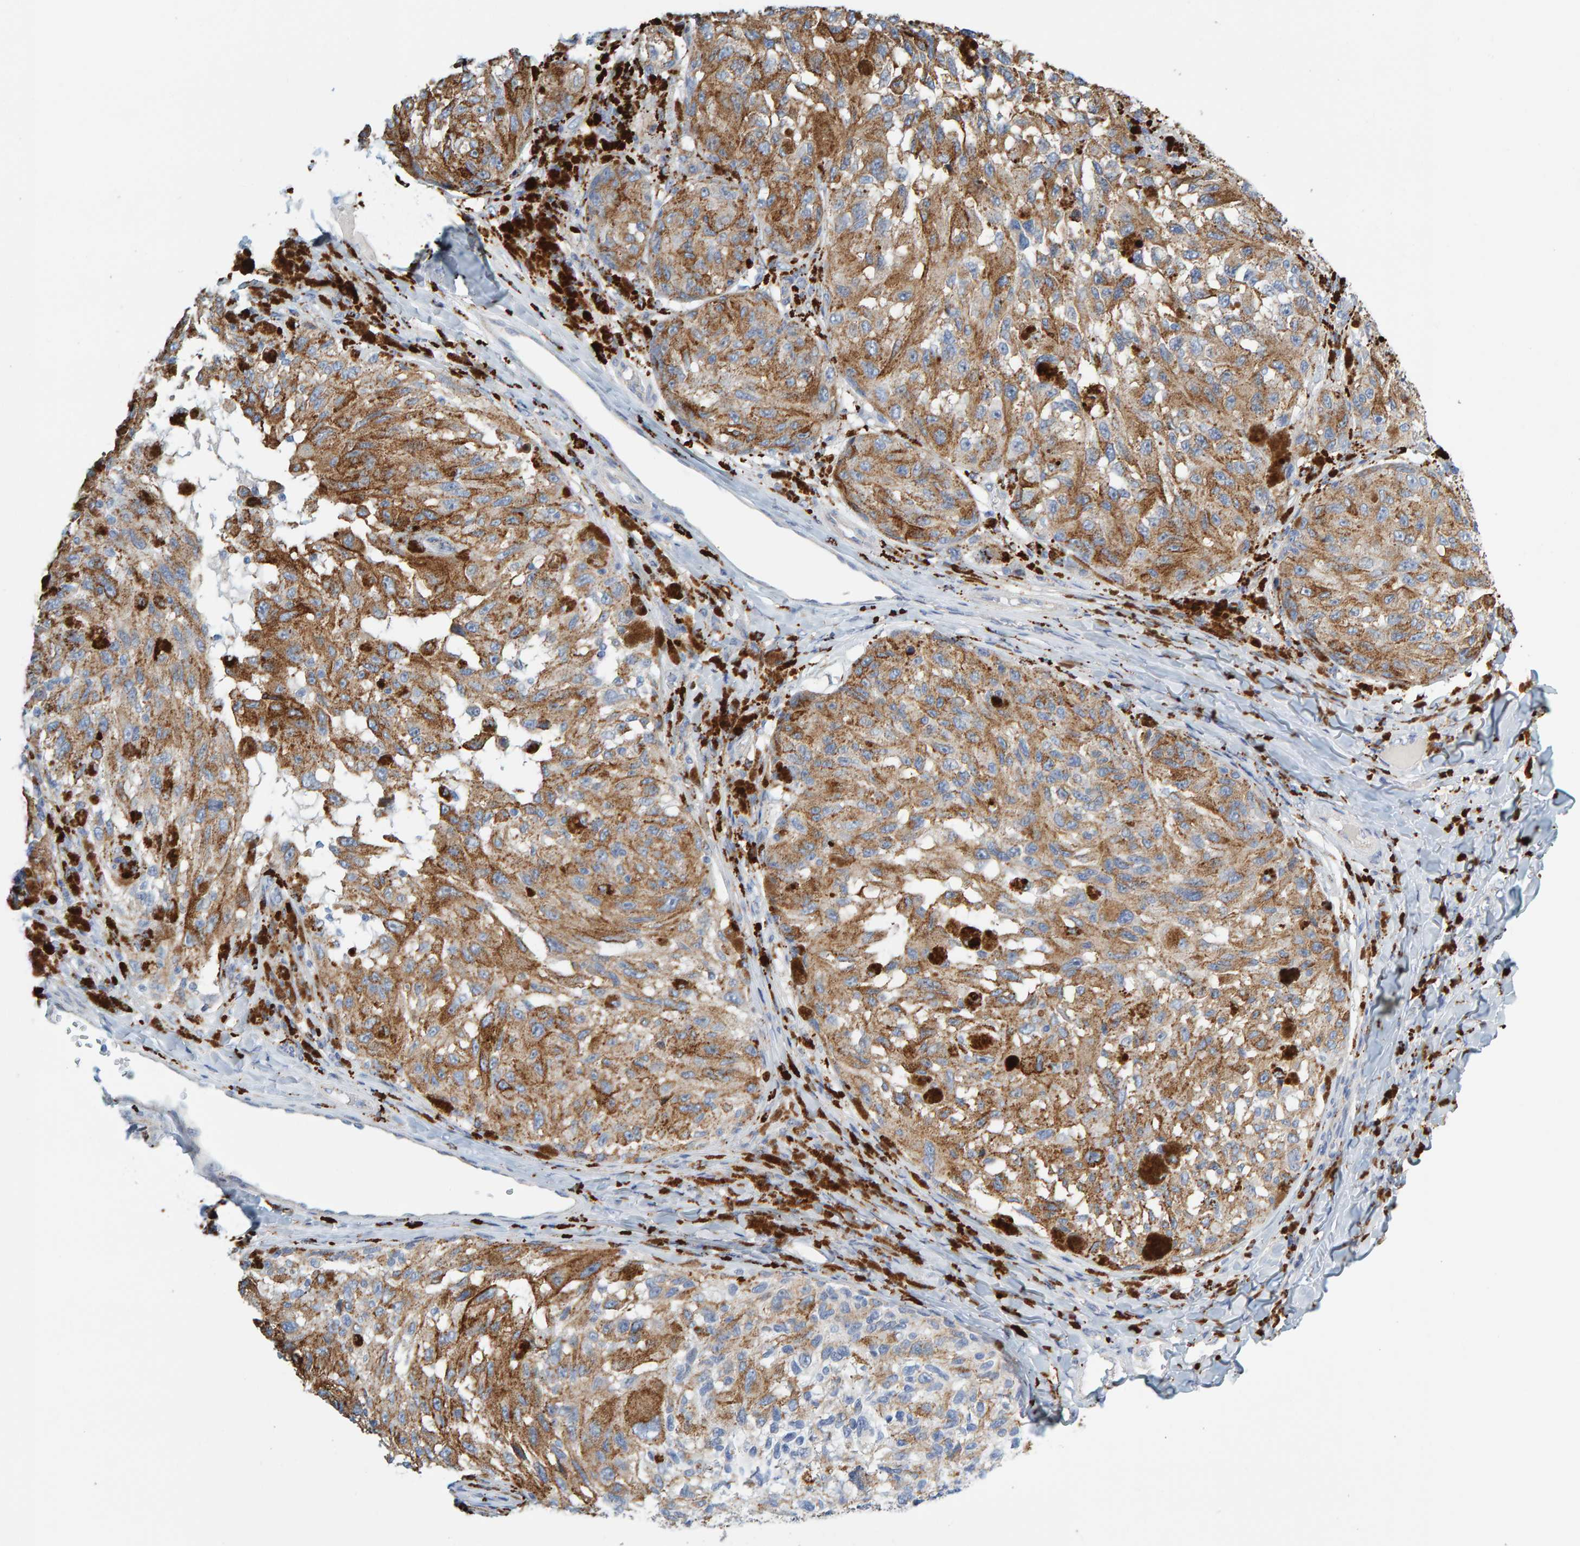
{"staining": {"intensity": "moderate", "quantity": ">75%", "location": "cytoplasmic/membranous"}, "tissue": "melanoma", "cell_type": "Tumor cells", "image_type": "cancer", "snomed": [{"axis": "morphology", "description": "Malignant melanoma, NOS"}, {"axis": "topography", "description": "Skin"}], "caption": "An immunohistochemistry (IHC) micrograph of neoplastic tissue is shown. Protein staining in brown shows moderate cytoplasmic/membranous positivity in malignant melanoma within tumor cells.", "gene": "BIN3", "patient": {"sex": "female", "age": 73}}